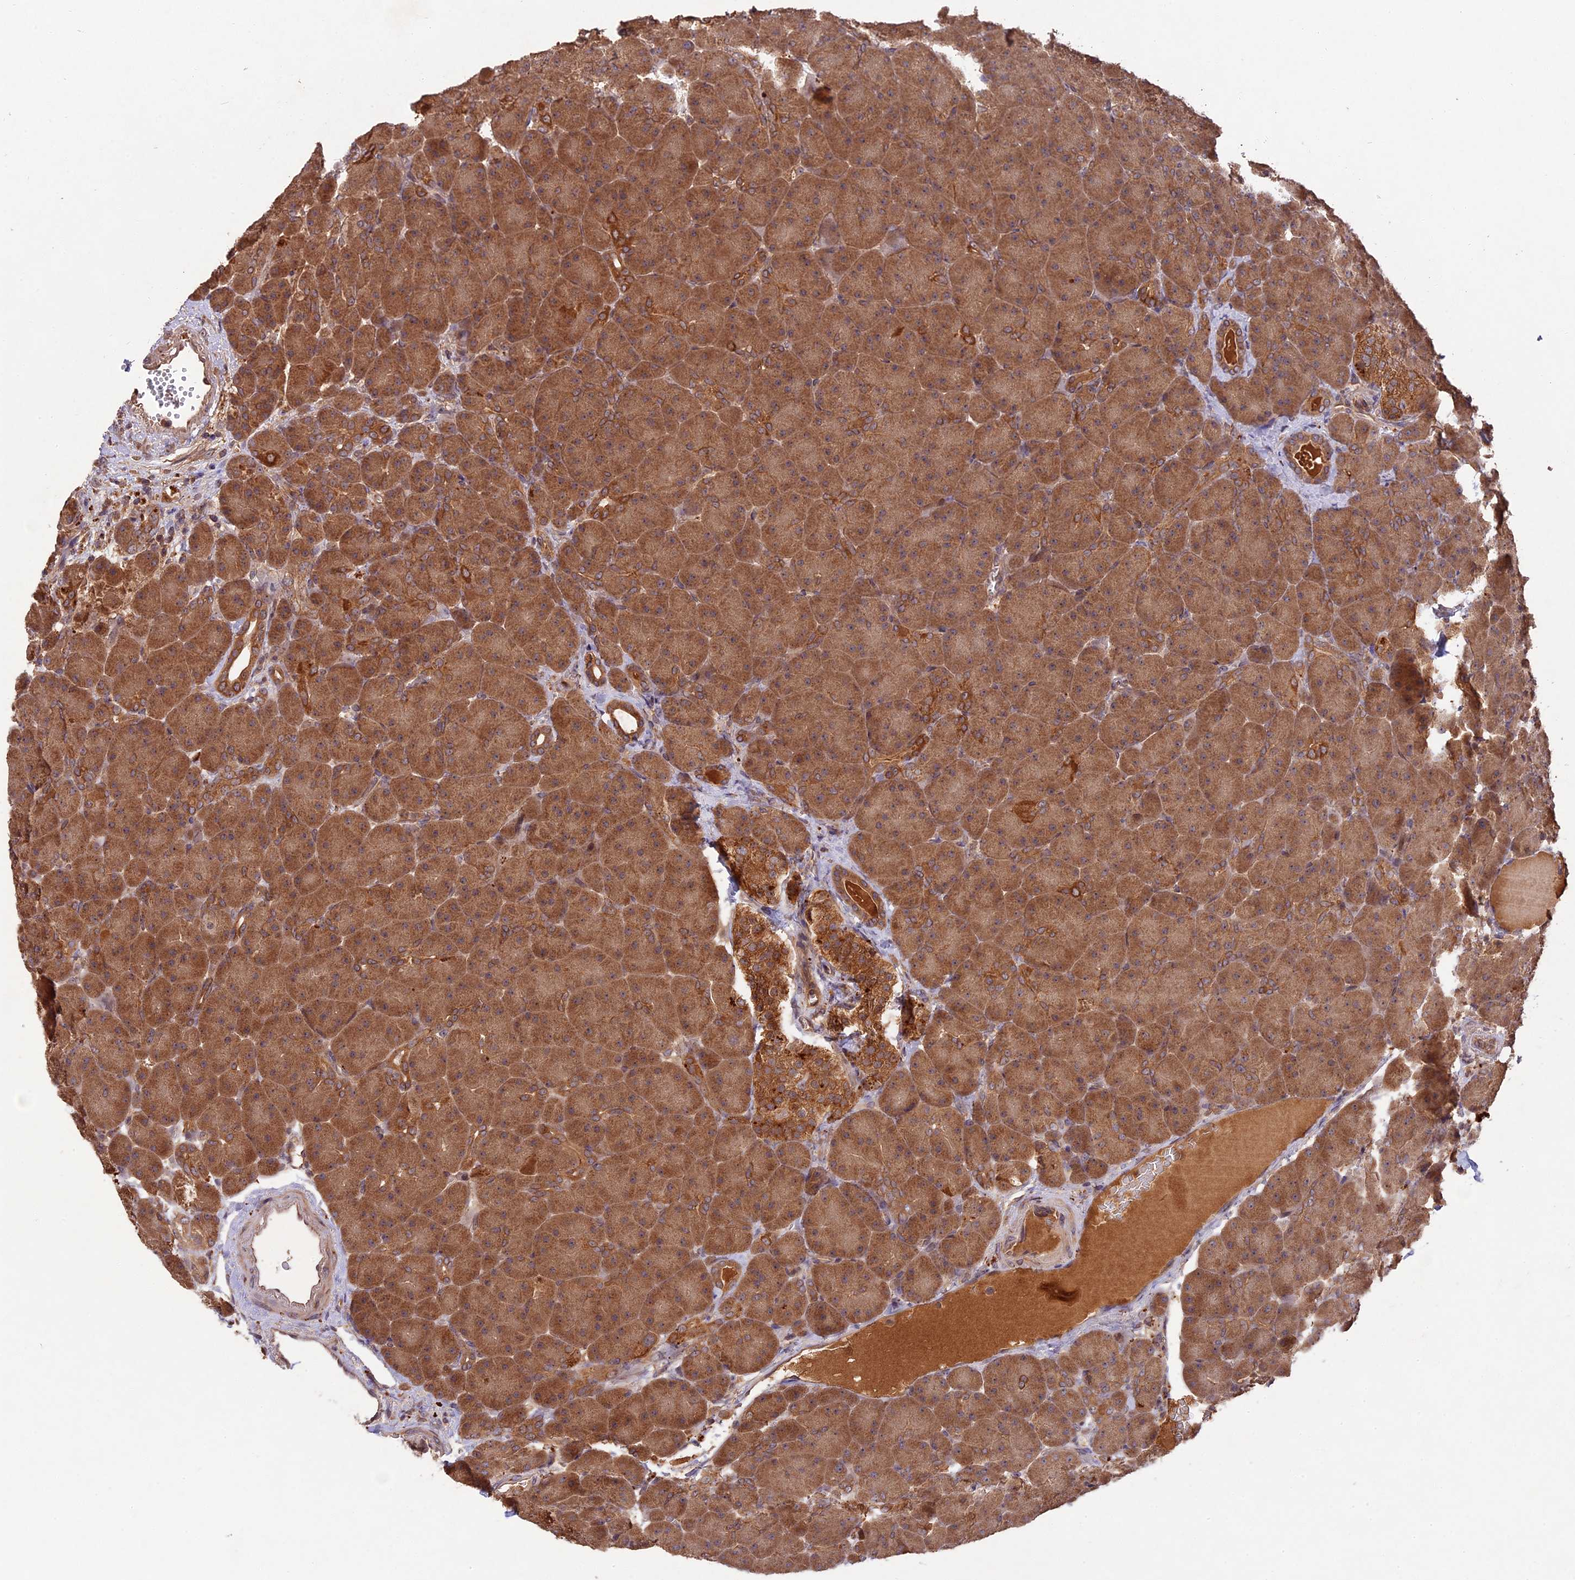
{"staining": {"intensity": "moderate", "quantity": ">75%", "location": "cytoplasmic/membranous"}, "tissue": "pancreas", "cell_type": "Exocrine glandular cells", "image_type": "normal", "snomed": [{"axis": "morphology", "description": "Normal tissue, NOS"}, {"axis": "topography", "description": "Pancreas"}], "caption": "Immunohistochemical staining of normal human pancreas exhibits >75% levels of moderate cytoplasmic/membranous protein positivity in approximately >75% of exocrine glandular cells.", "gene": "CHAC1", "patient": {"sex": "male", "age": 66}}